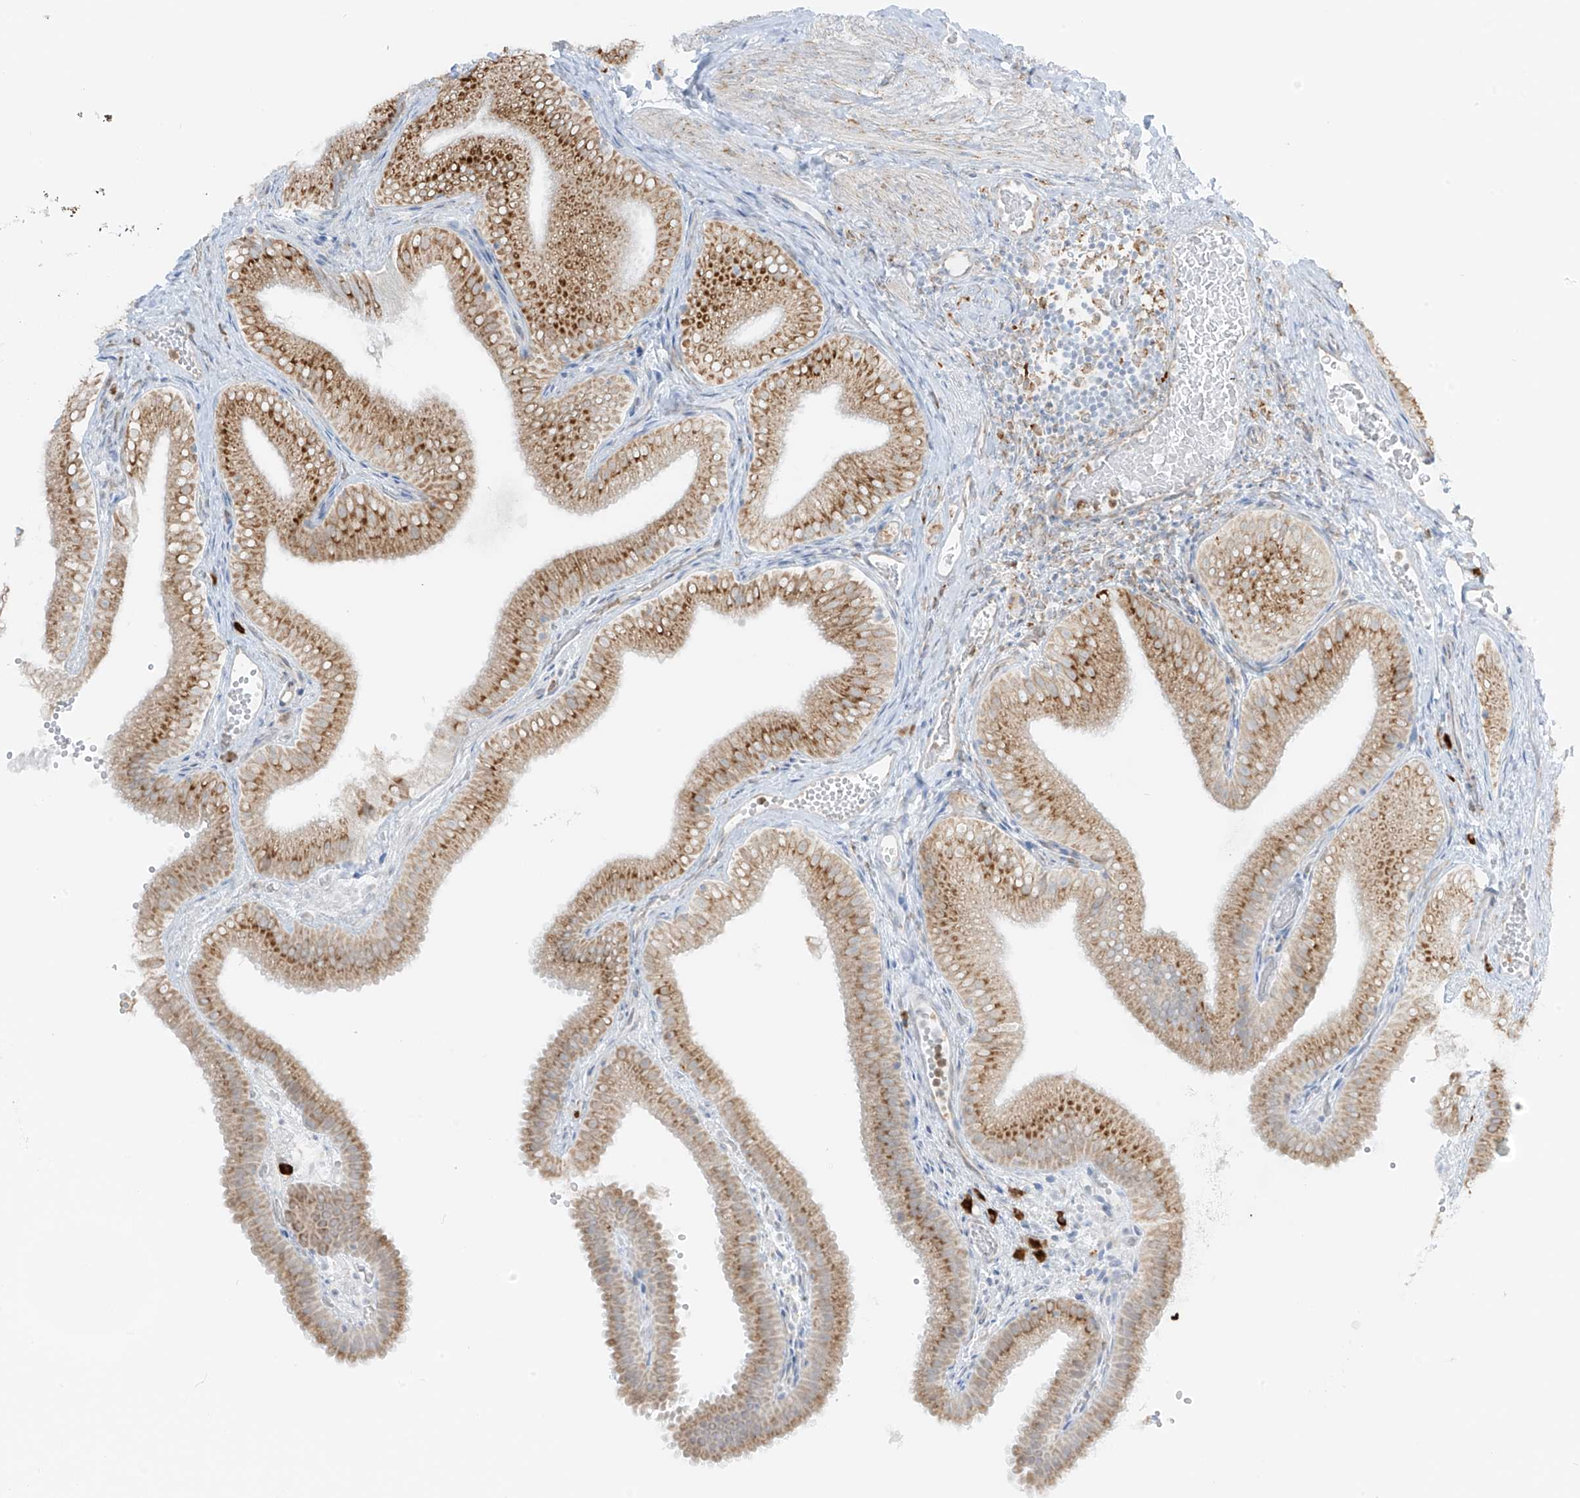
{"staining": {"intensity": "strong", "quantity": ">75%", "location": "cytoplasmic/membranous"}, "tissue": "gallbladder", "cell_type": "Glandular cells", "image_type": "normal", "snomed": [{"axis": "morphology", "description": "Normal tissue, NOS"}, {"axis": "topography", "description": "Gallbladder"}], "caption": "Immunohistochemistry staining of benign gallbladder, which displays high levels of strong cytoplasmic/membranous staining in approximately >75% of glandular cells indicating strong cytoplasmic/membranous protein expression. The staining was performed using DAB (3,3'-diaminobenzidine) (brown) for protein detection and nuclei were counterstained in hematoxylin (blue).", "gene": "LRRC59", "patient": {"sex": "female", "age": 30}}